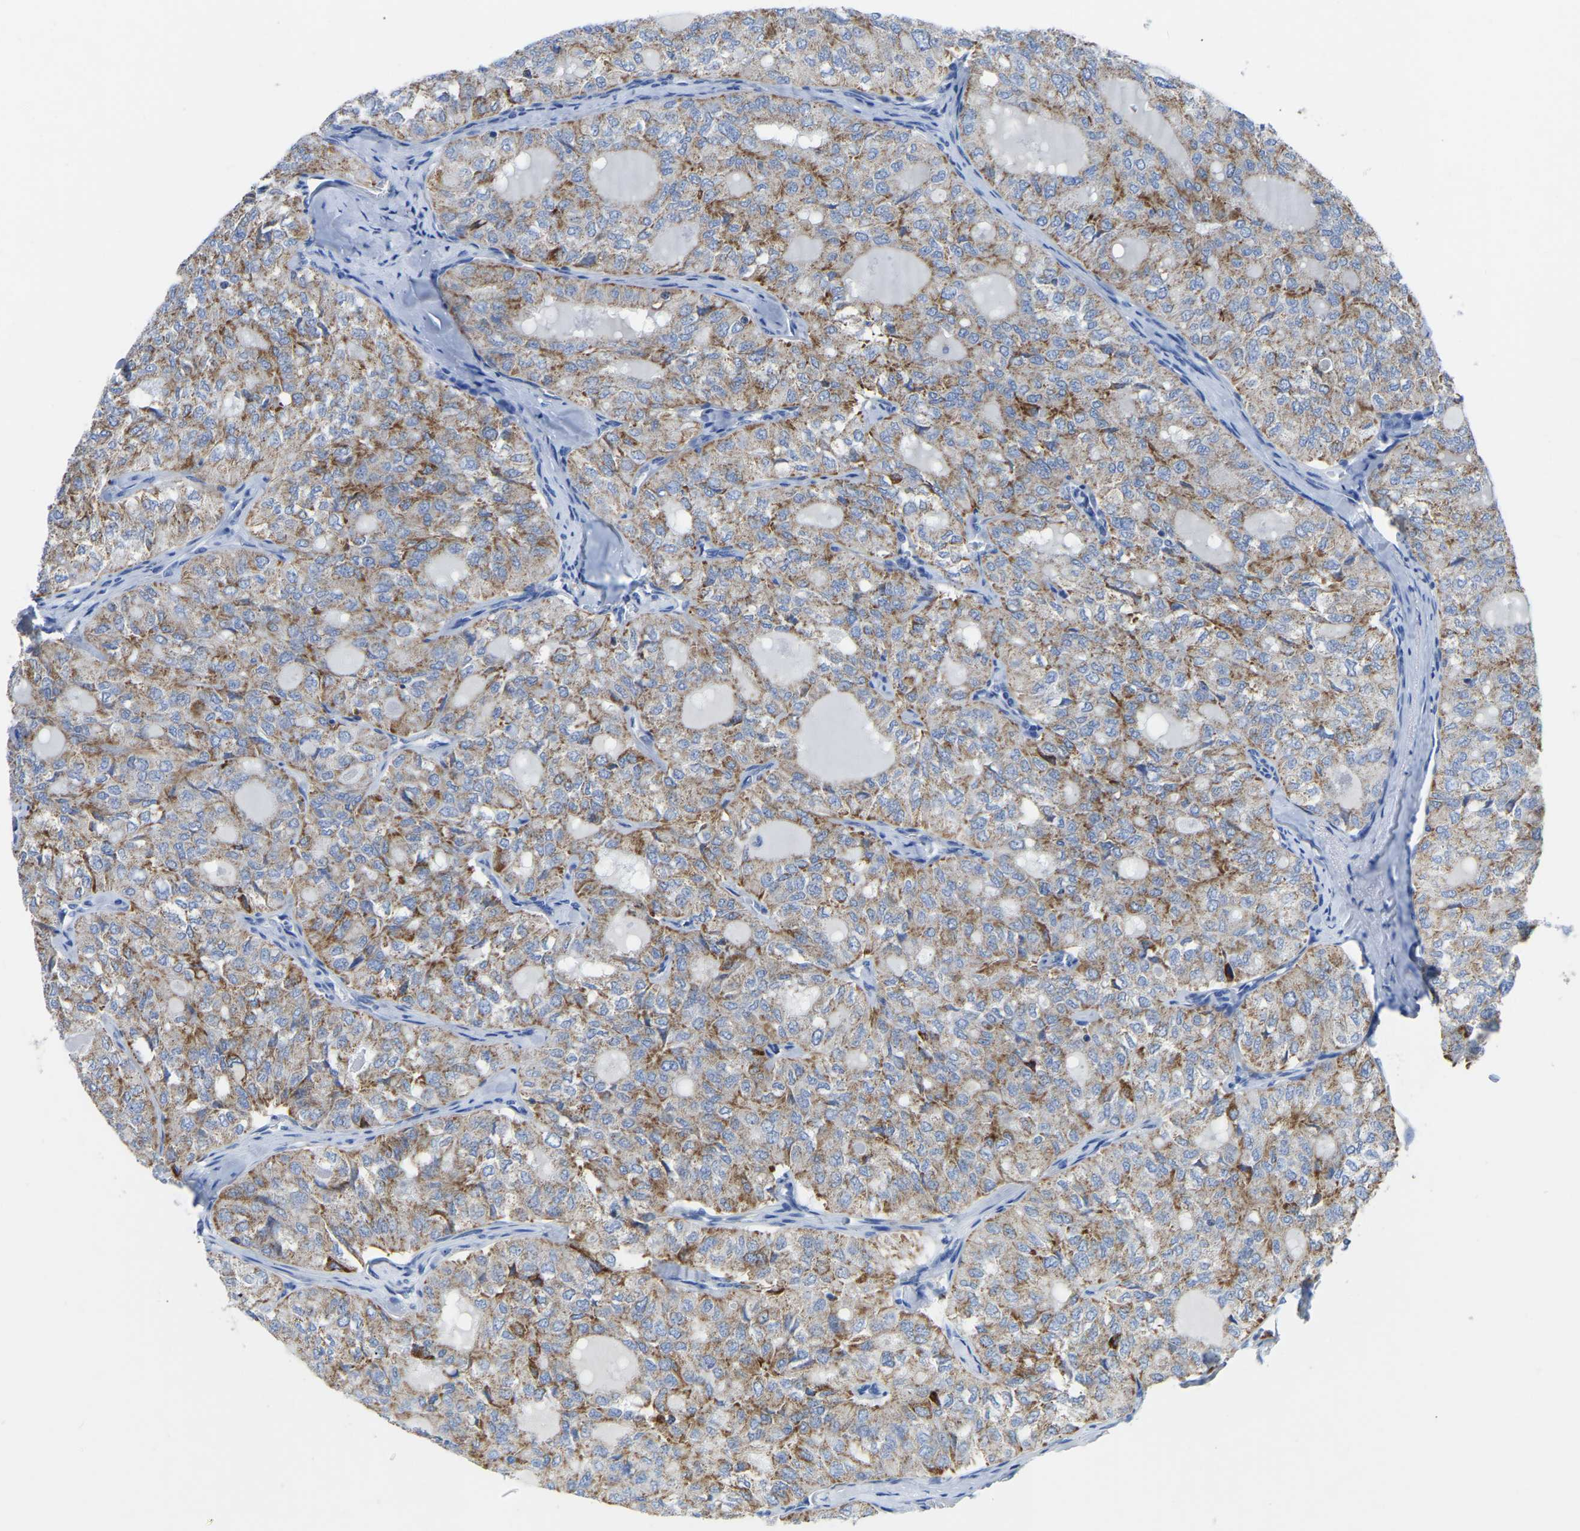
{"staining": {"intensity": "moderate", "quantity": ">75%", "location": "cytoplasmic/membranous"}, "tissue": "thyroid cancer", "cell_type": "Tumor cells", "image_type": "cancer", "snomed": [{"axis": "morphology", "description": "Follicular adenoma carcinoma, NOS"}, {"axis": "topography", "description": "Thyroid gland"}], "caption": "Thyroid cancer stained with a protein marker exhibits moderate staining in tumor cells.", "gene": "ETFA", "patient": {"sex": "male", "age": 75}}